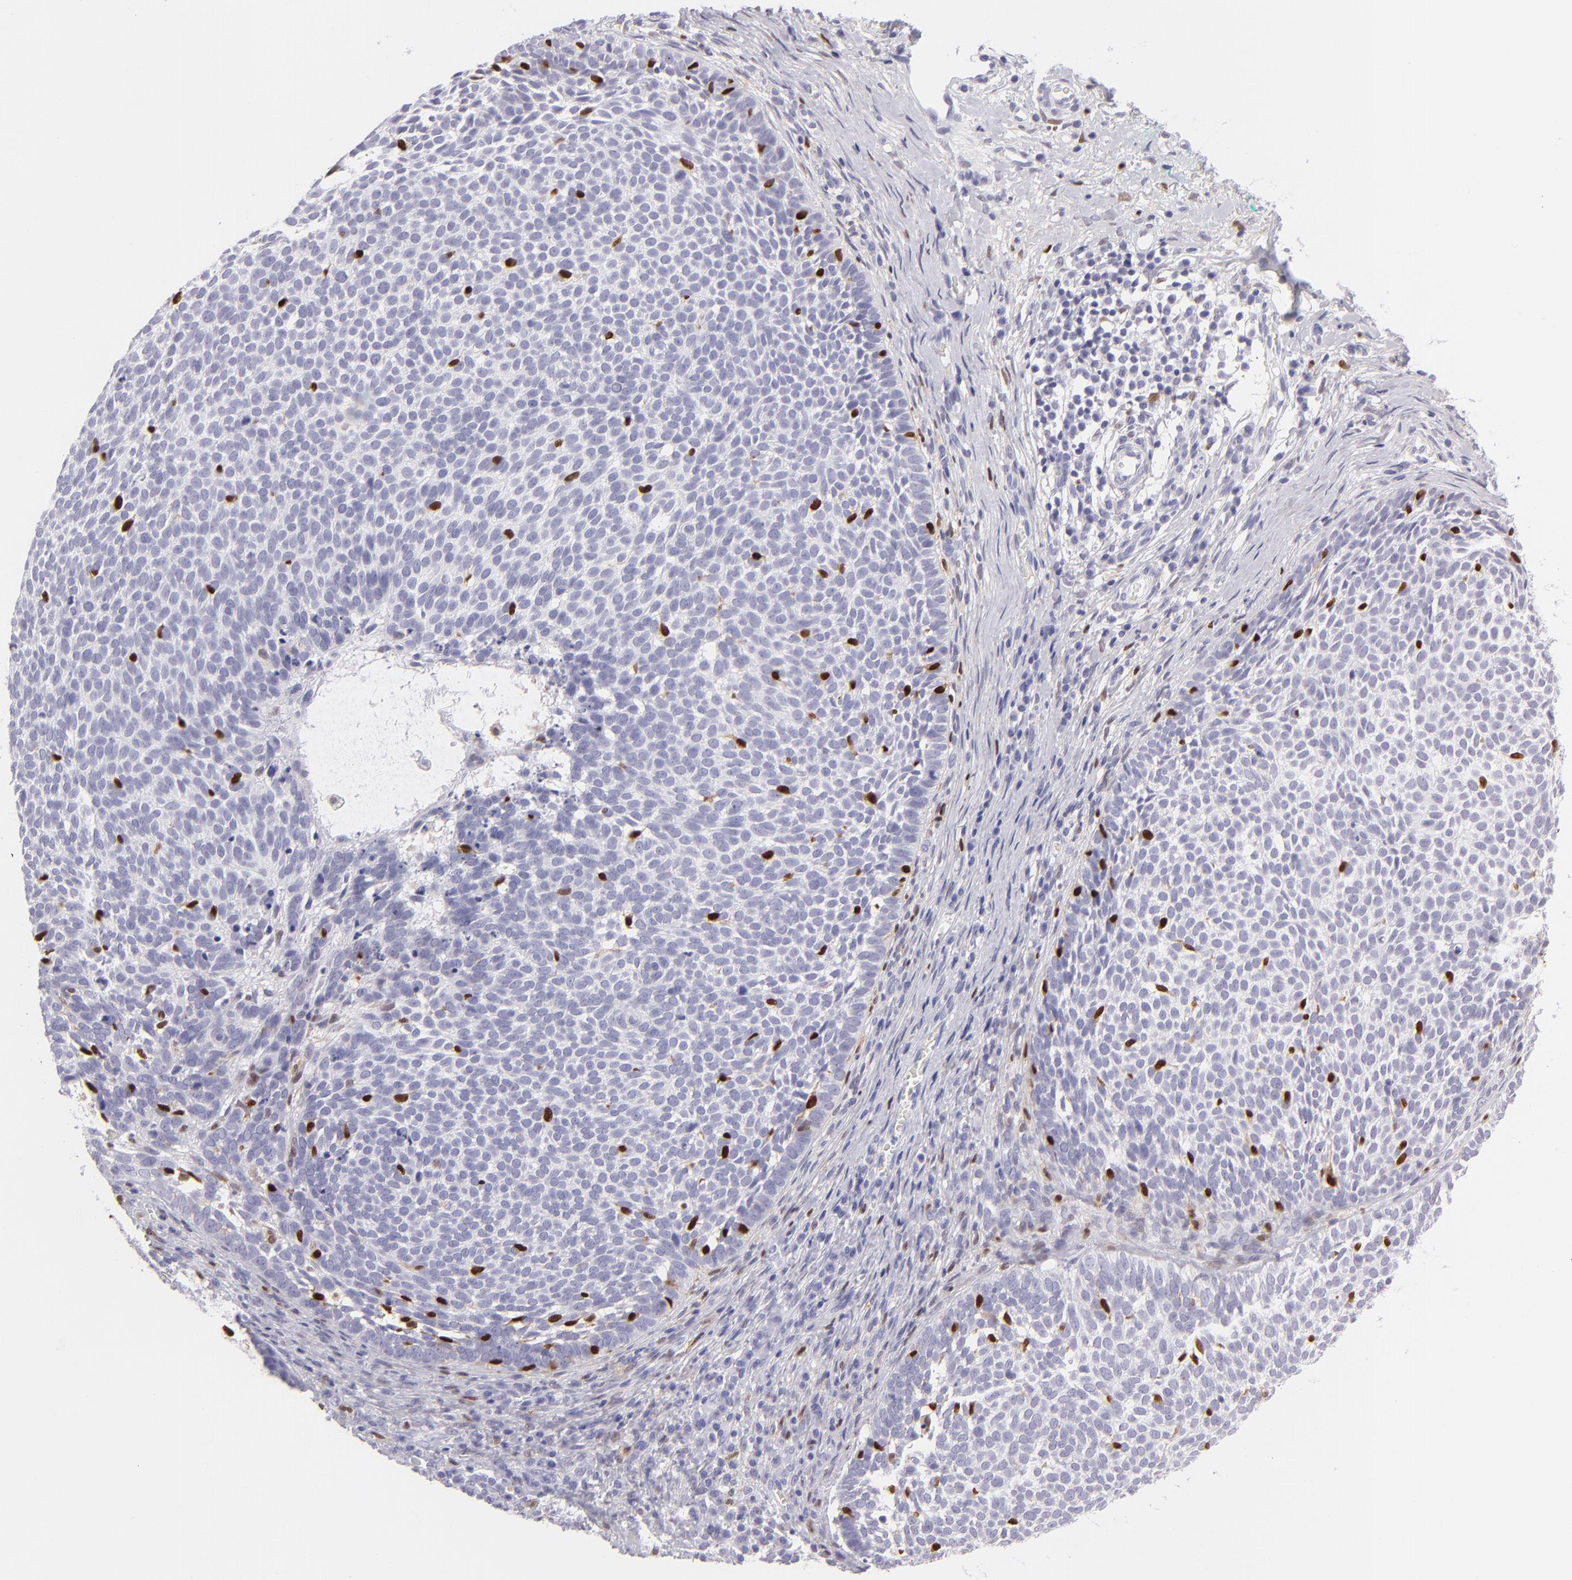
{"staining": {"intensity": "negative", "quantity": "none", "location": "none"}, "tissue": "skin cancer", "cell_type": "Tumor cells", "image_type": "cancer", "snomed": [{"axis": "morphology", "description": "Basal cell carcinoma"}, {"axis": "topography", "description": "Skin"}], "caption": "An immunohistochemistry (IHC) micrograph of skin cancer (basal cell carcinoma) is shown. There is no staining in tumor cells of skin cancer (basal cell carcinoma). (DAB IHC with hematoxylin counter stain).", "gene": "MITF", "patient": {"sex": "male", "age": 63}}